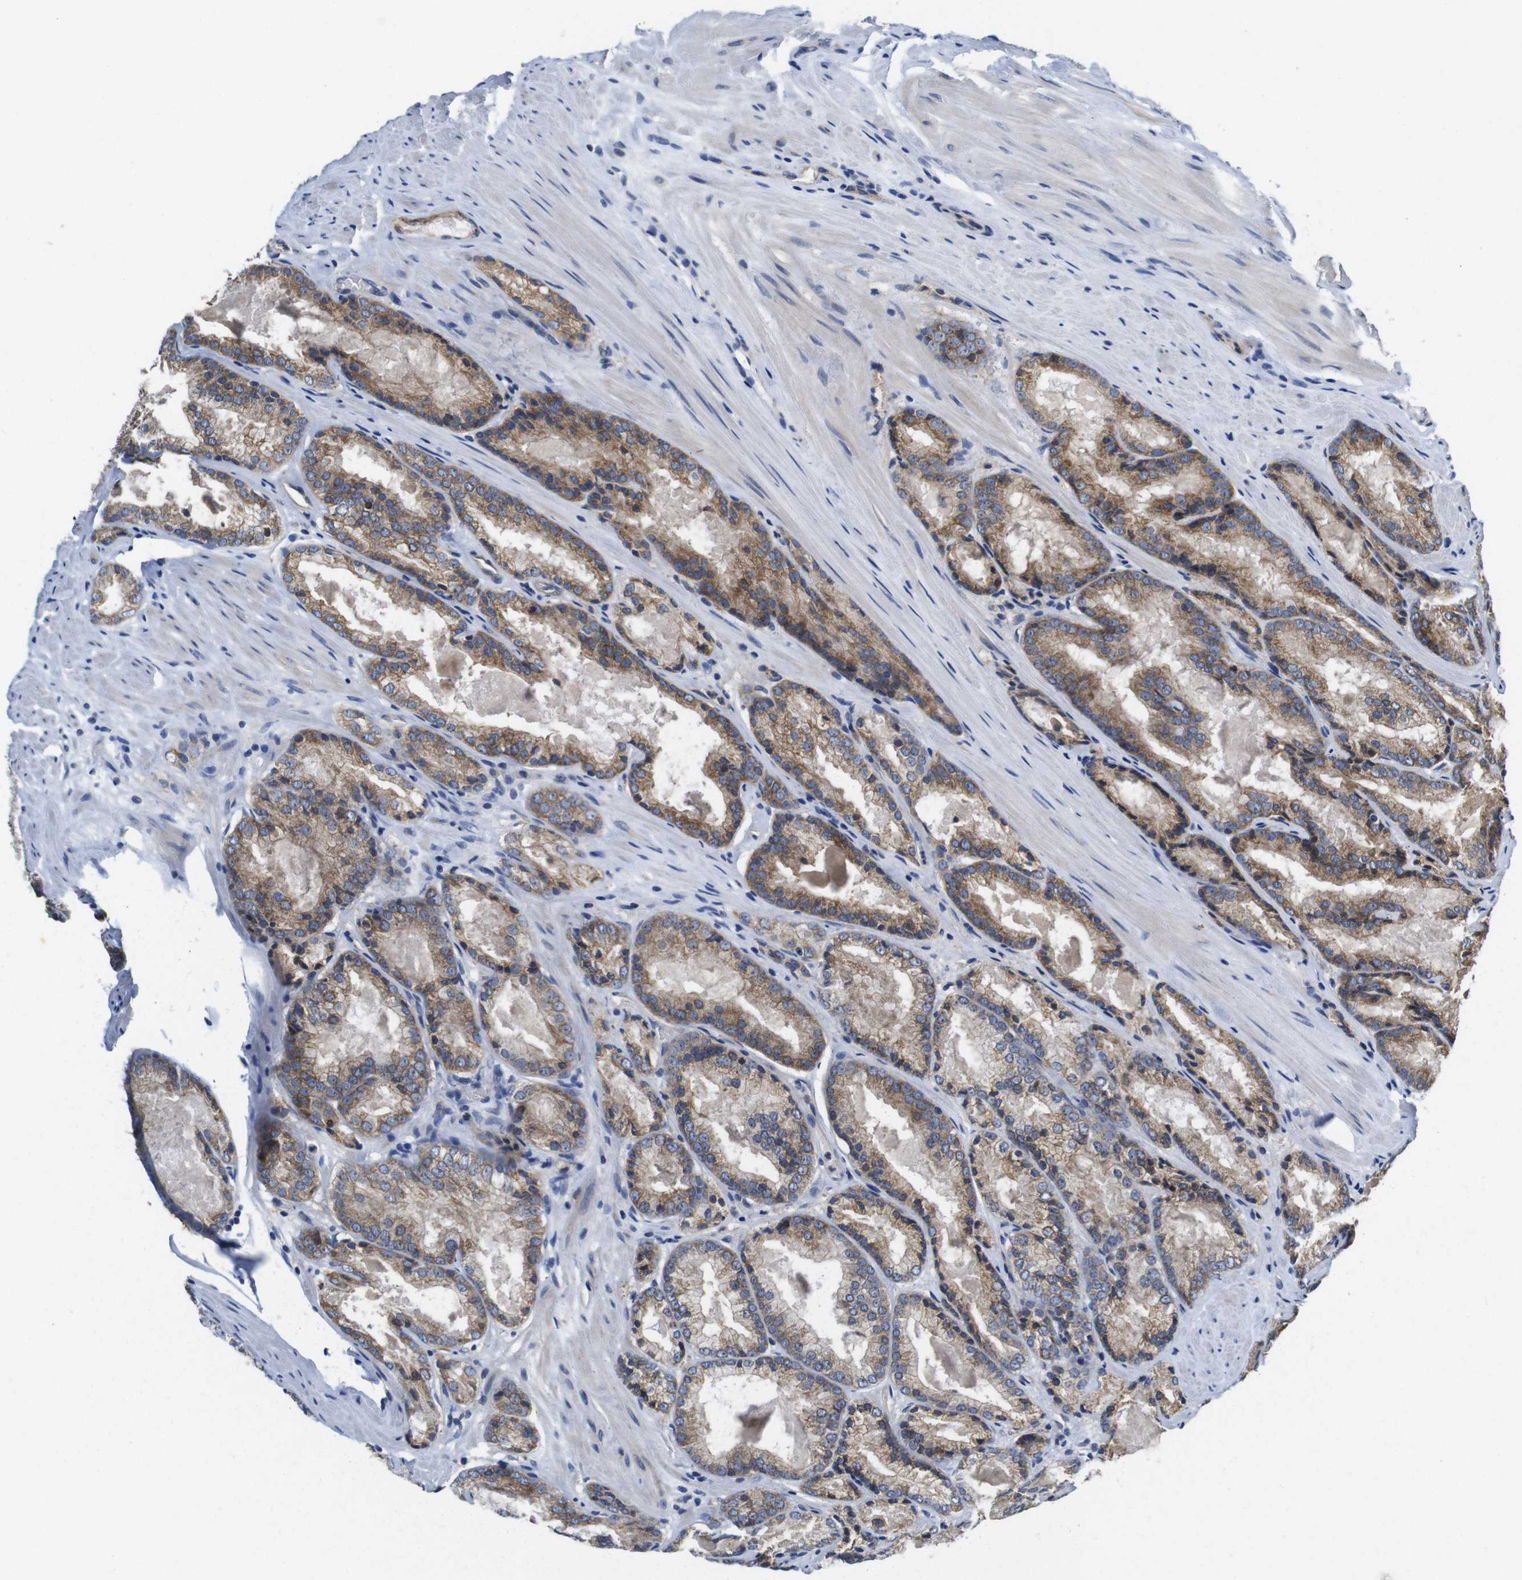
{"staining": {"intensity": "moderate", "quantity": ">75%", "location": "cytoplasmic/membranous"}, "tissue": "prostate cancer", "cell_type": "Tumor cells", "image_type": "cancer", "snomed": [{"axis": "morphology", "description": "Adenocarcinoma, Low grade"}, {"axis": "topography", "description": "Prostate"}], "caption": "Protein expression analysis of prostate cancer (low-grade adenocarcinoma) shows moderate cytoplasmic/membranous positivity in approximately >75% of tumor cells. (DAB = brown stain, brightfield microscopy at high magnification).", "gene": "MARCHF7", "patient": {"sex": "male", "age": 64}}